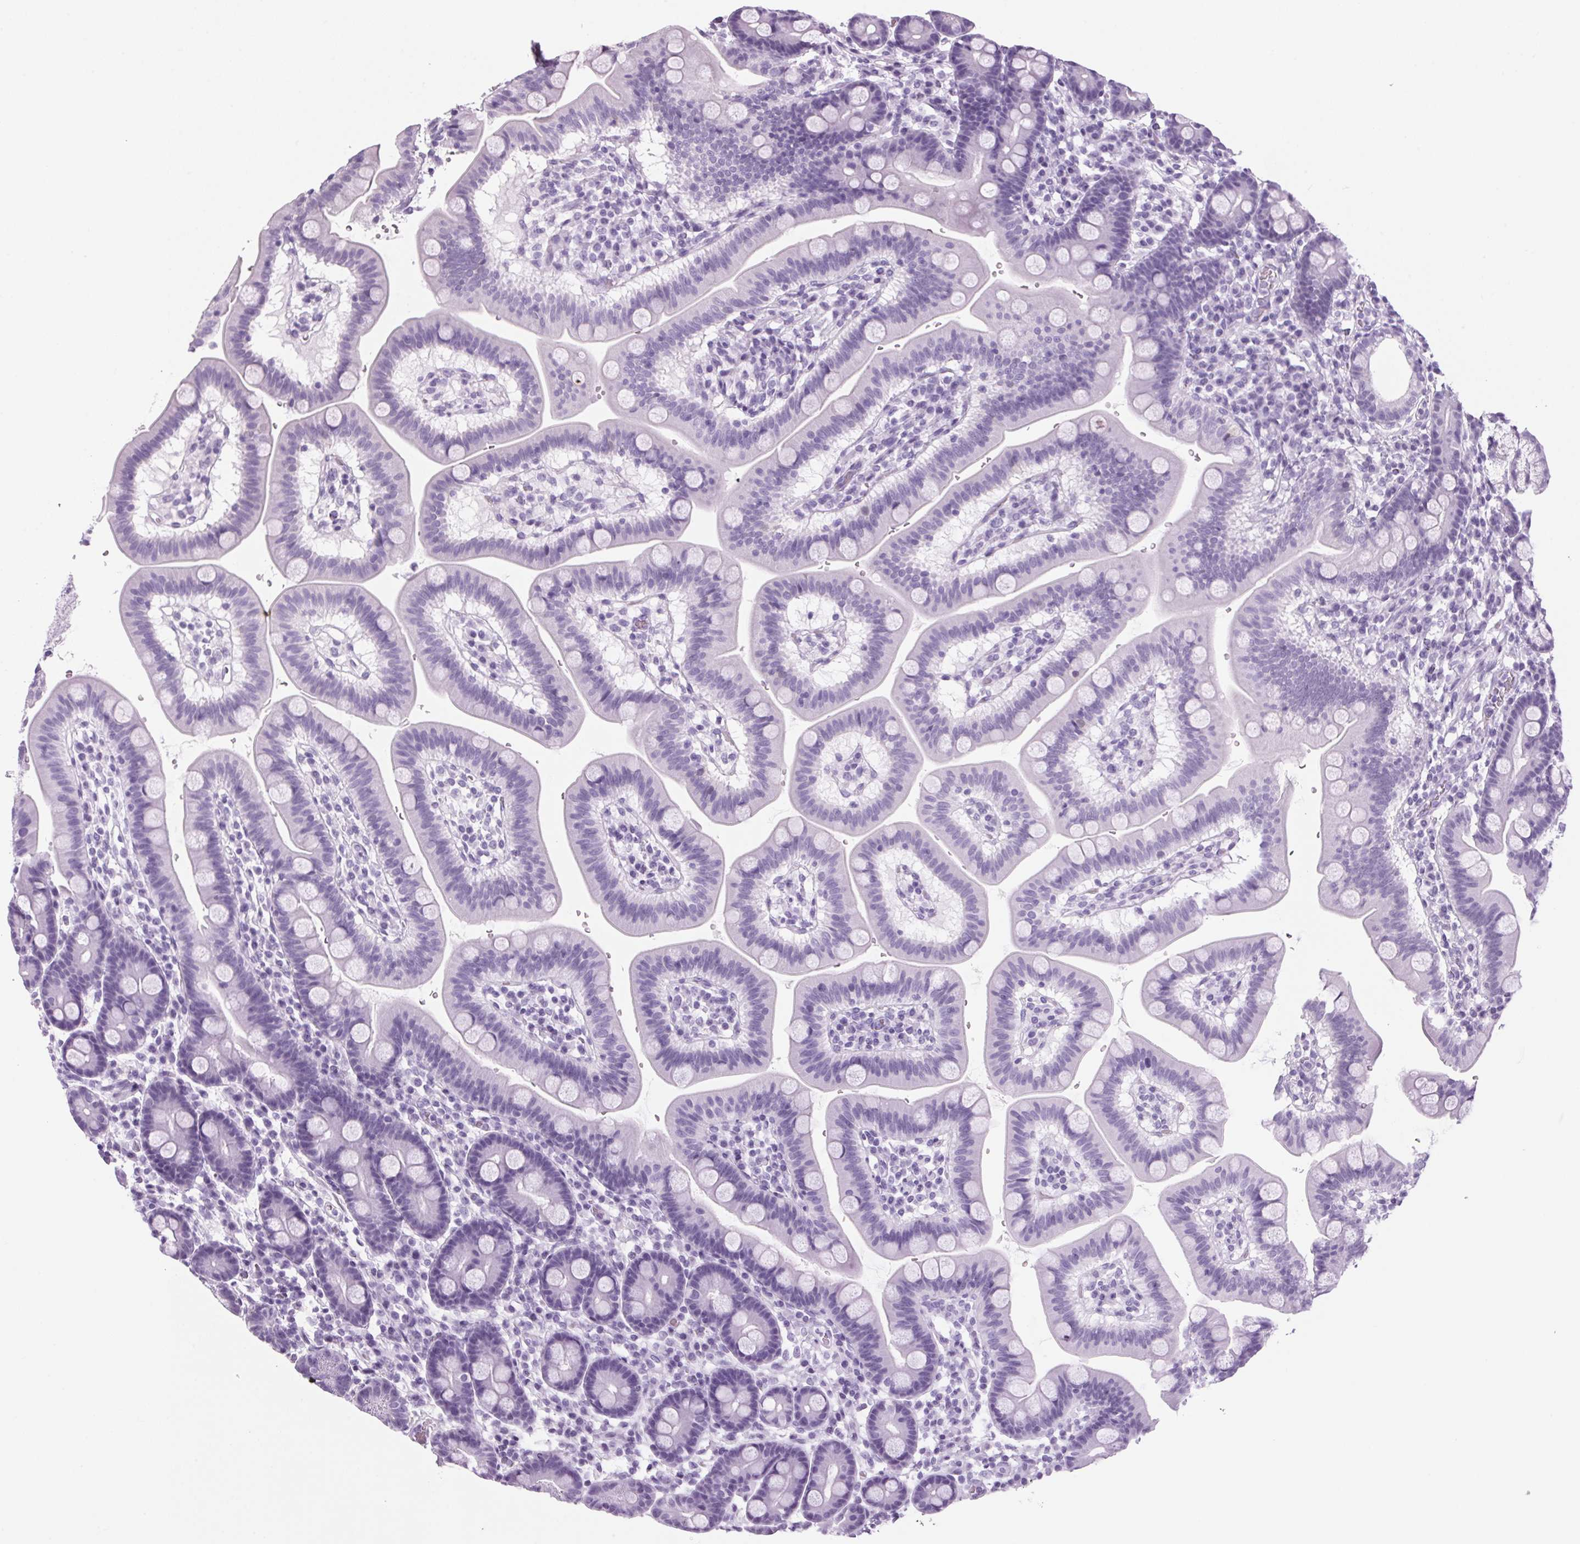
{"staining": {"intensity": "moderate", "quantity": "<25%", "location": "cytoplasmic/membranous"}, "tissue": "duodenum", "cell_type": "Glandular cells", "image_type": "normal", "snomed": [{"axis": "morphology", "description": "Normal tissue, NOS"}, {"axis": "topography", "description": "Duodenum"}], "caption": "Immunohistochemistry (DAB) staining of unremarkable duodenum reveals moderate cytoplasmic/membranous protein staining in approximately <25% of glandular cells. The protein is stained brown, and the nuclei are stained in blue (DAB IHC with brightfield microscopy, high magnification).", "gene": "PPP1R1A", "patient": {"sex": "male", "age": 59}}